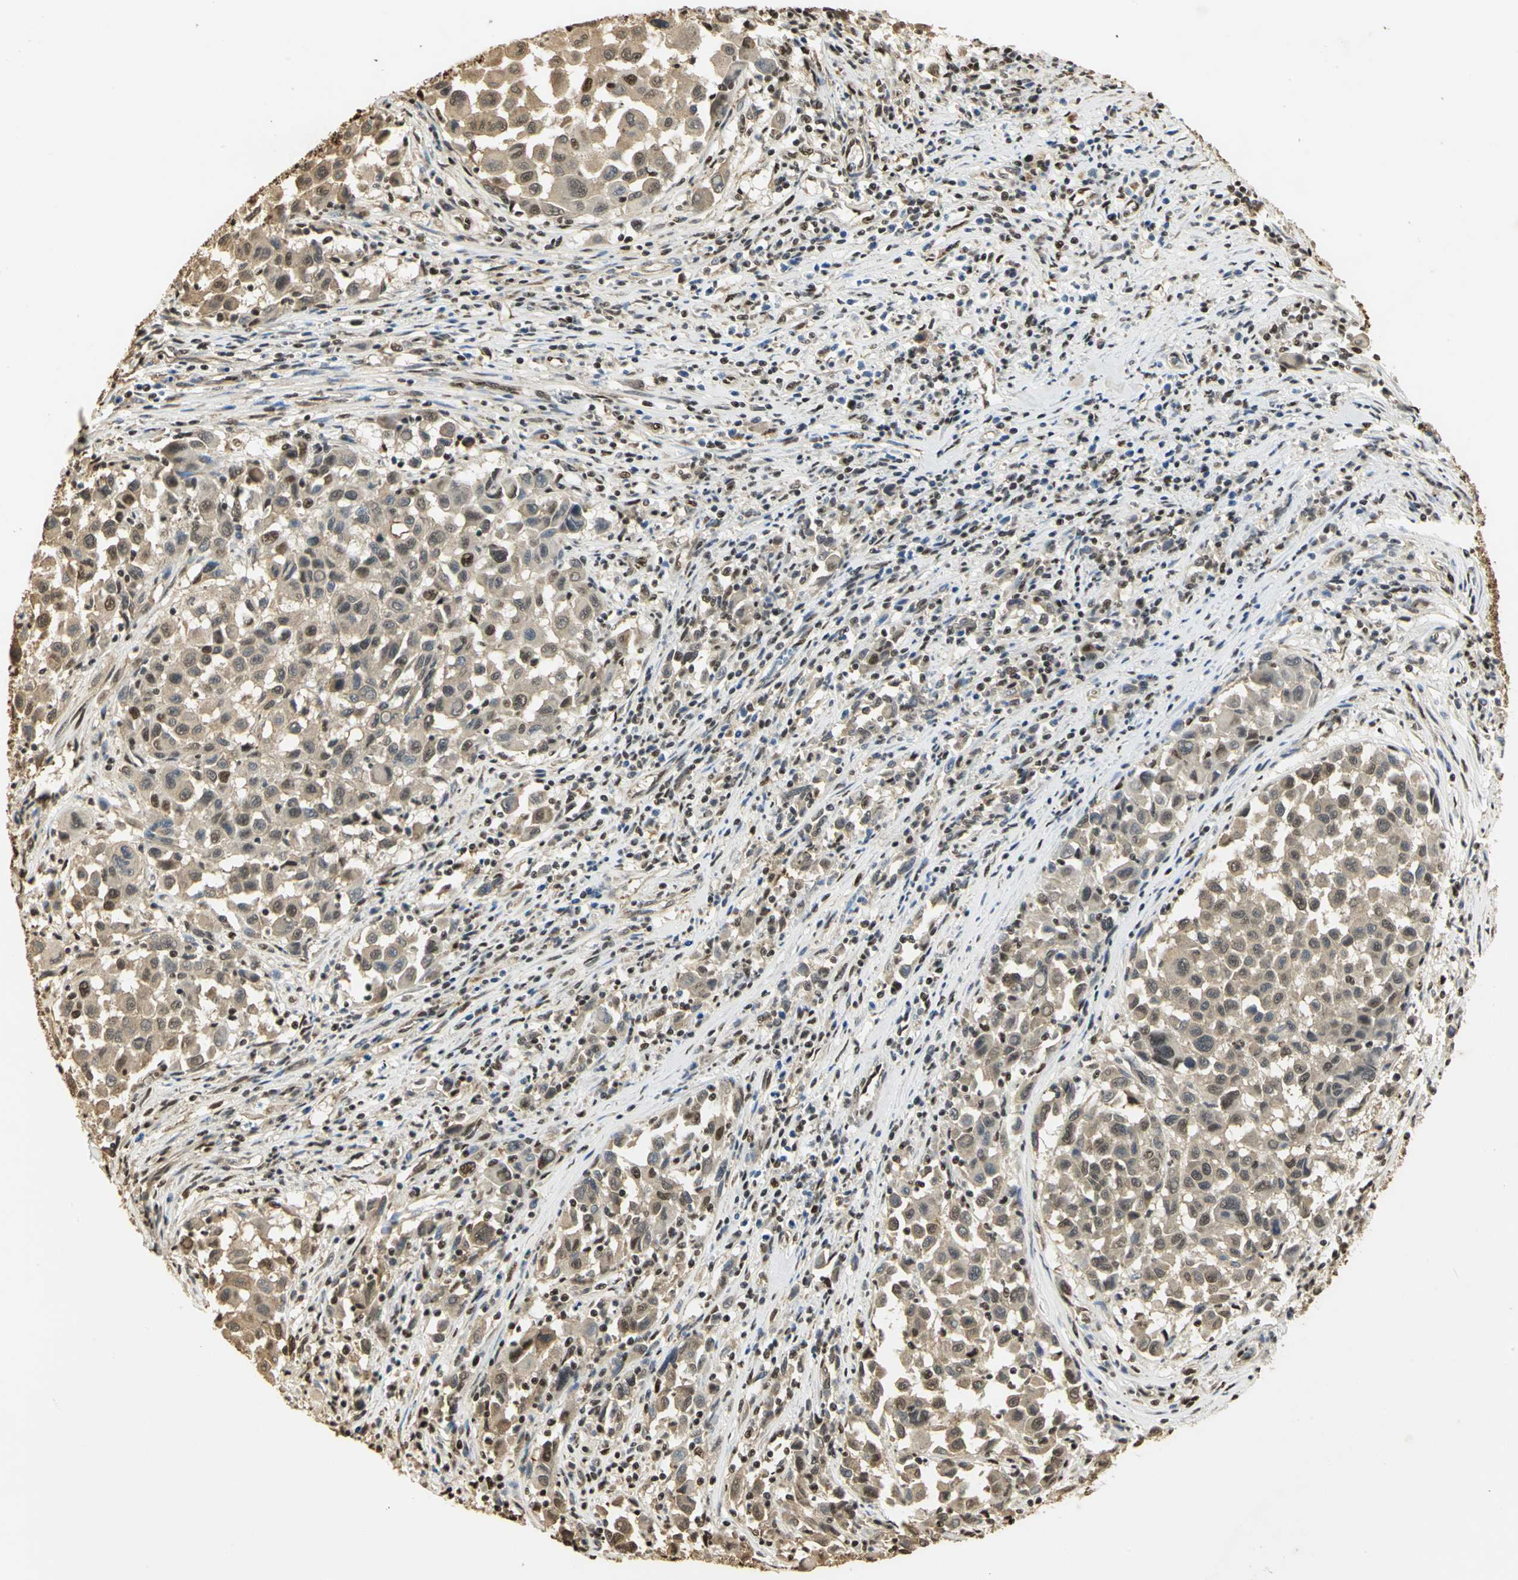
{"staining": {"intensity": "moderate", "quantity": ">75%", "location": "cytoplasmic/membranous,nuclear"}, "tissue": "melanoma", "cell_type": "Tumor cells", "image_type": "cancer", "snomed": [{"axis": "morphology", "description": "Malignant melanoma, Metastatic site"}, {"axis": "topography", "description": "Lymph node"}], "caption": "Melanoma tissue reveals moderate cytoplasmic/membranous and nuclear expression in about >75% of tumor cells, visualized by immunohistochemistry.", "gene": "SET", "patient": {"sex": "male", "age": 61}}